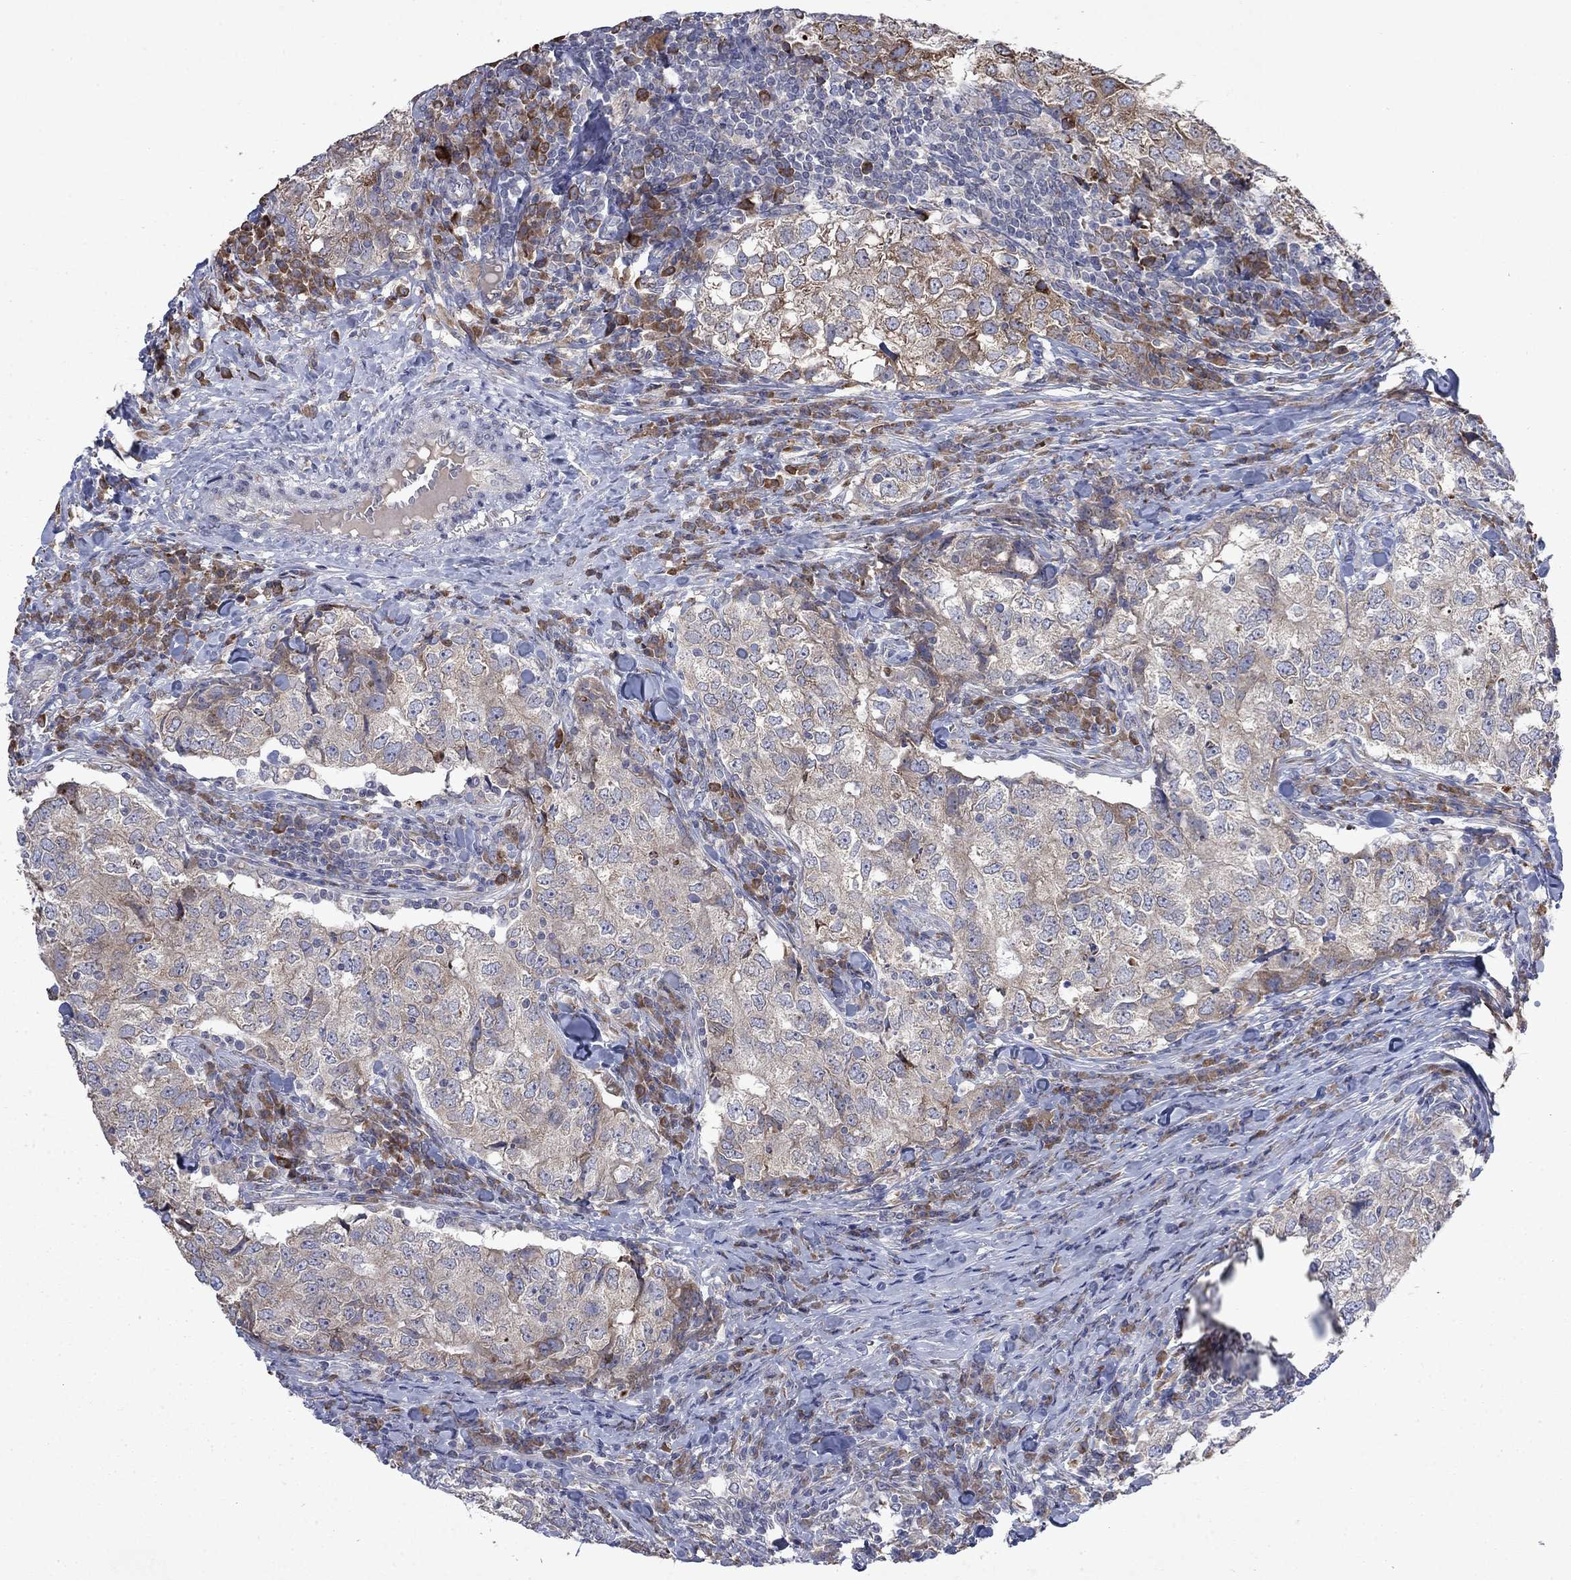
{"staining": {"intensity": "moderate", "quantity": "25%-75%", "location": "cytoplasmic/membranous"}, "tissue": "breast cancer", "cell_type": "Tumor cells", "image_type": "cancer", "snomed": [{"axis": "morphology", "description": "Duct carcinoma"}, {"axis": "topography", "description": "Breast"}], "caption": "Breast cancer (intraductal carcinoma) stained for a protein reveals moderate cytoplasmic/membranous positivity in tumor cells. The protein of interest is shown in brown color, while the nuclei are stained blue.", "gene": "TMEM97", "patient": {"sex": "female", "age": 30}}